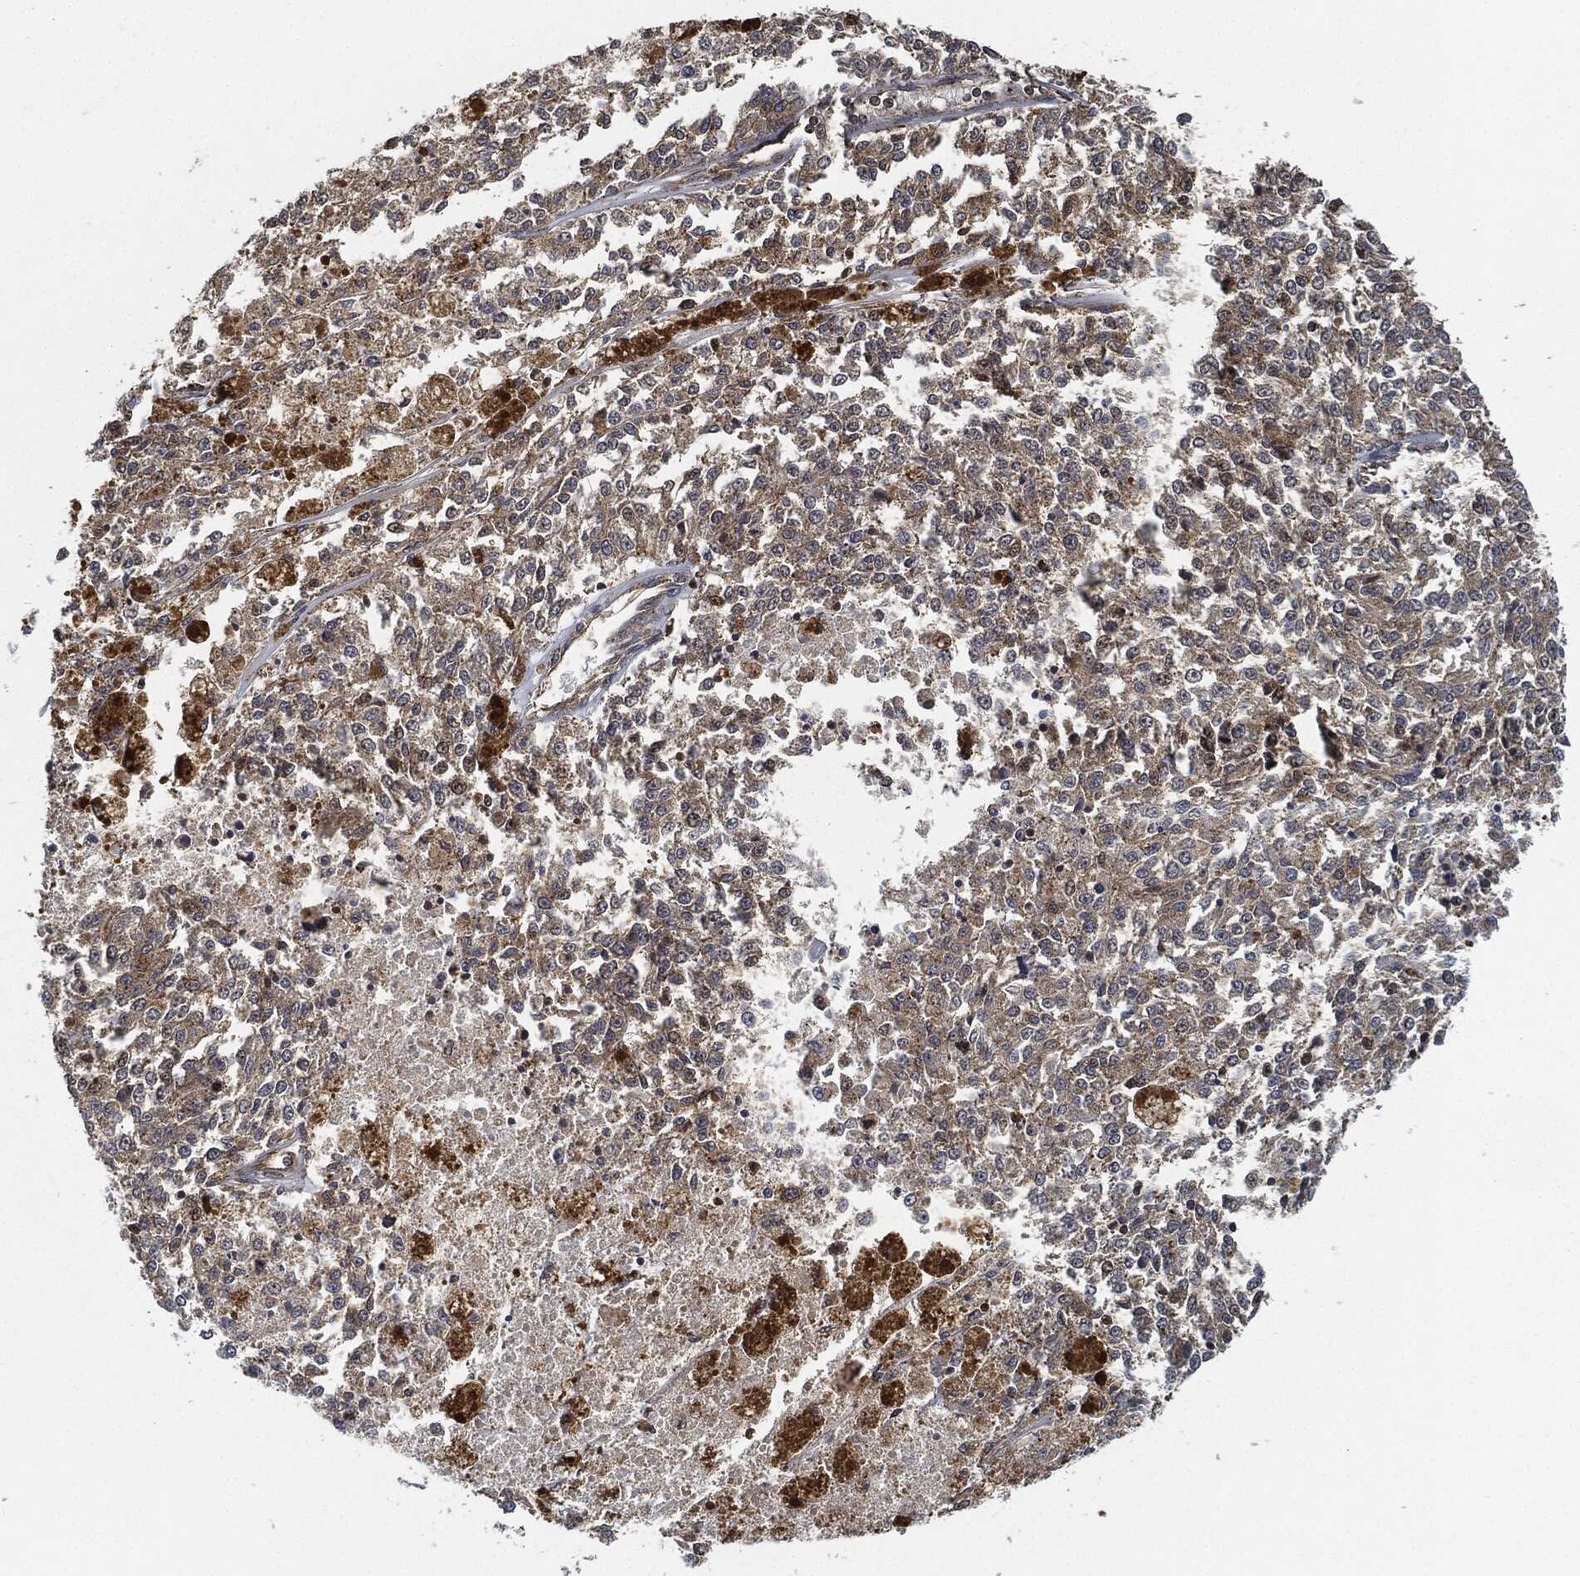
{"staining": {"intensity": "weak", "quantity": "25%-75%", "location": "cytoplasmic/membranous"}, "tissue": "melanoma", "cell_type": "Tumor cells", "image_type": "cancer", "snomed": [{"axis": "morphology", "description": "Malignant melanoma, Metastatic site"}, {"axis": "topography", "description": "Lymph node"}], "caption": "Immunohistochemistry (IHC) photomicrograph of human malignant melanoma (metastatic site) stained for a protein (brown), which demonstrates low levels of weak cytoplasmic/membranous expression in about 25%-75% of tumor cells.", "gene": "MAP3K3", "patient": {"sex": "female", "age": 64}}